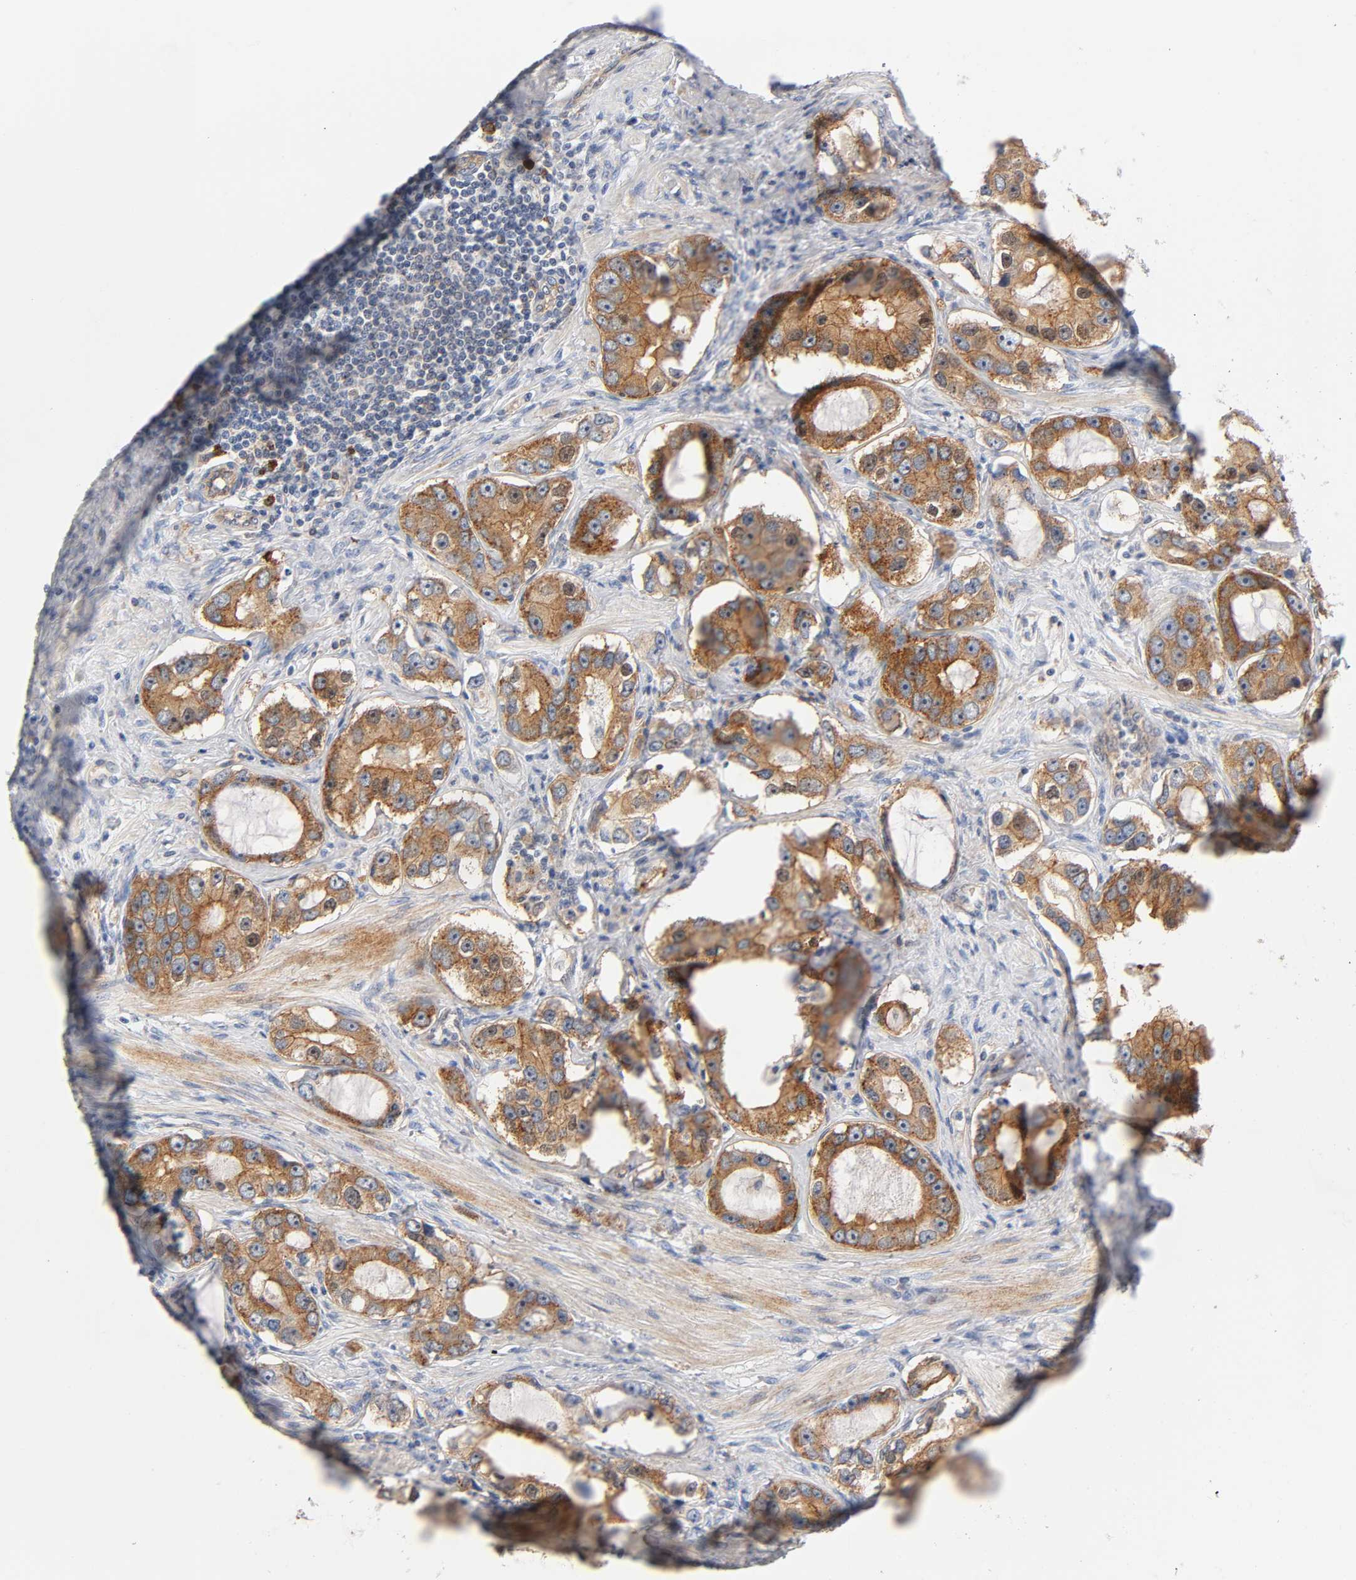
{"staining": {"intensity": "strong", "quantity": ">75%", "location": "cytoplasmic/membranous"}, "tissue": "prostate cancer", "cell_type": "Tumor cells", "image_type": "cancer", "snomed": [{"axis": "morphology", "description": "Adenocarcinoma, High grade"}, {"axis": "topography", "description": "Prostate"}], "caption": "Immunohistochemistry (IHC) micrograph of human prostate high-grade adenocarcinoma stained for a protein (brown), which shows high levels of strong cytoplasmic/membranous expression in about >75% of tumor cells.", "gene": "CD2AP", "patient": {"sex": "male", "age": 63}}